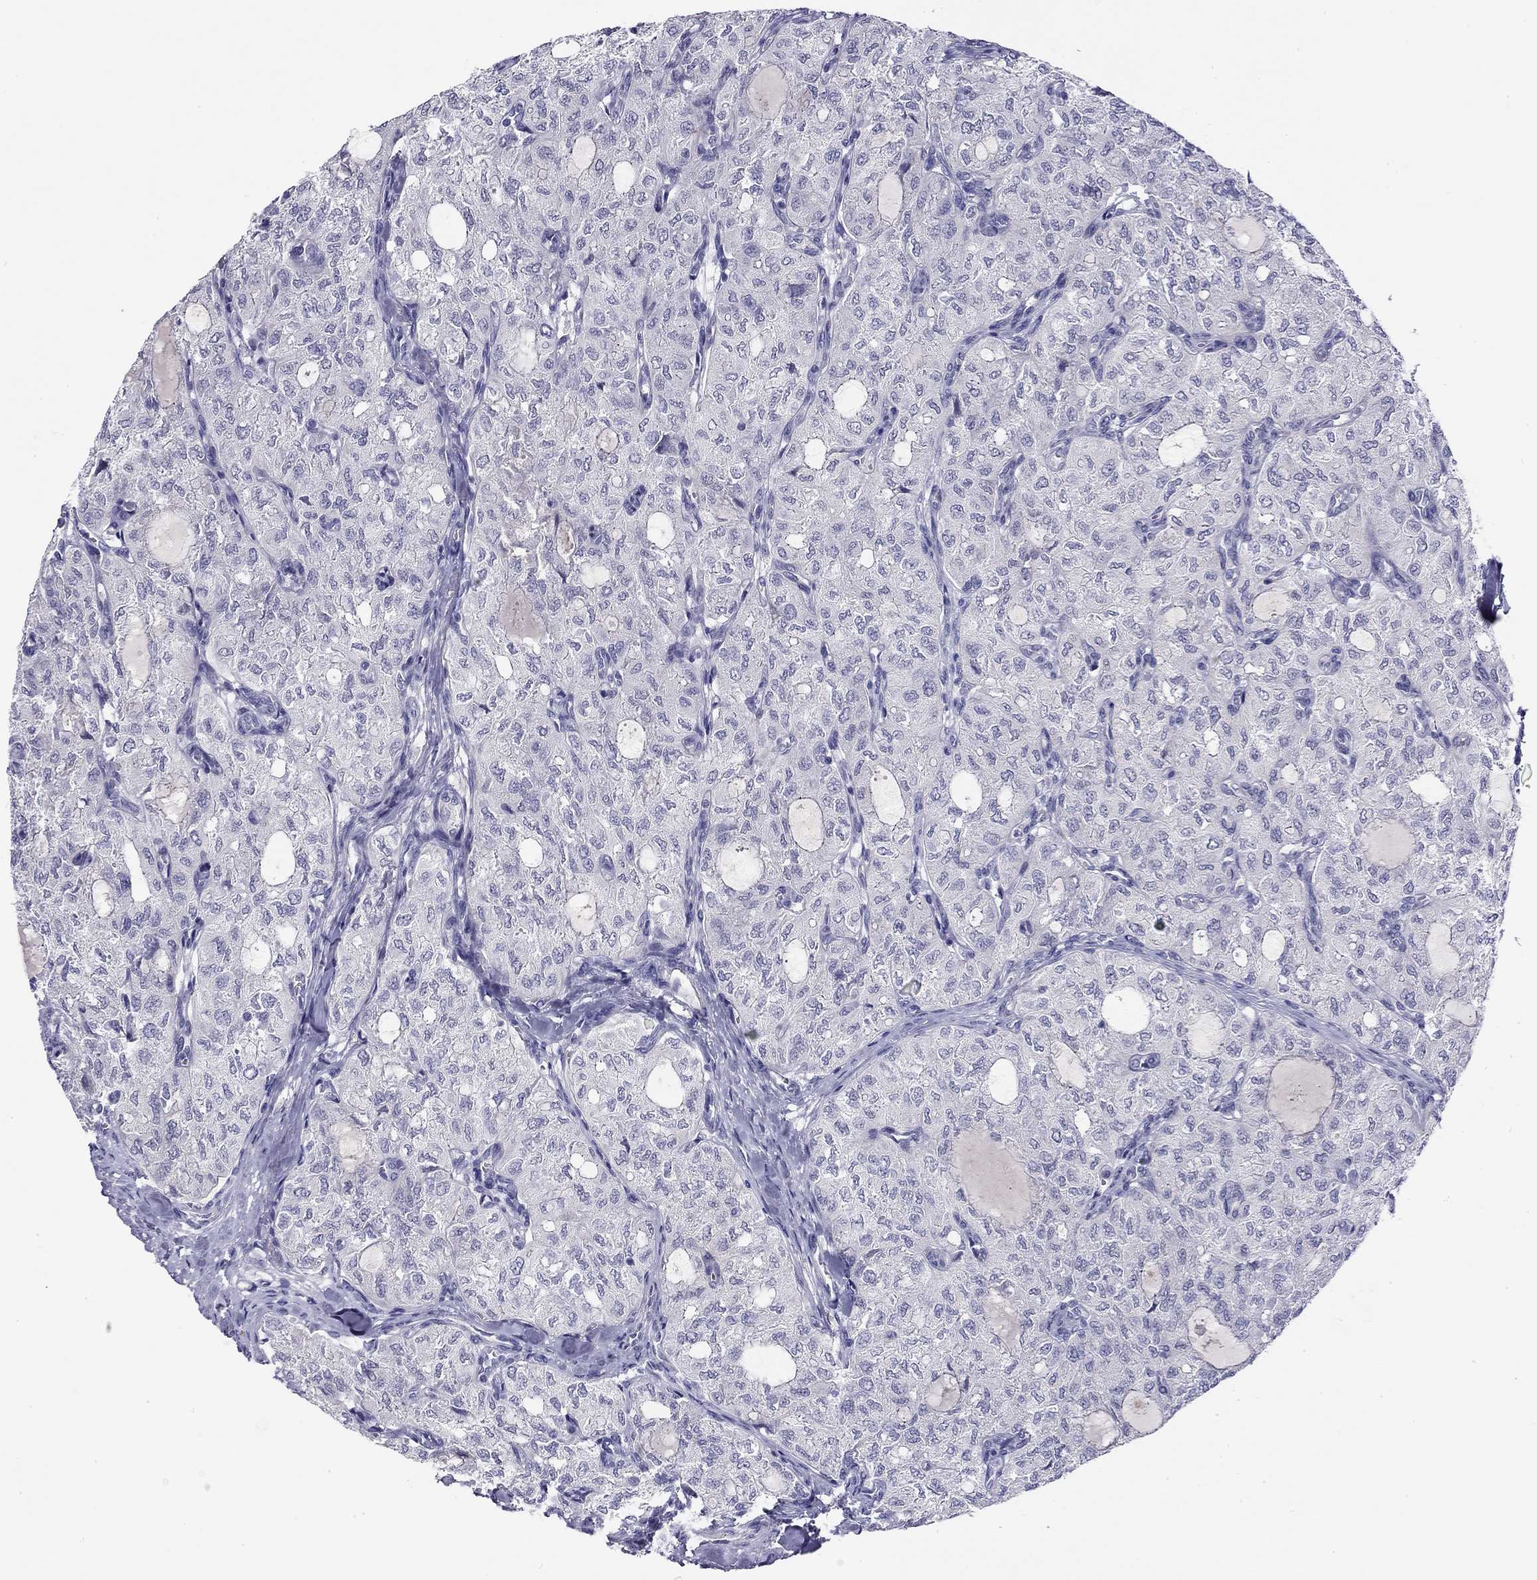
{"staining": {"intensity": "negative", "quantity": "none", "location": "none"}, "tissue": "thyroid cancer", "cell_type": "Tumor cells", "image_type": "cancer", "snomed": [{"axis": "morphology", "description": "Follicular adenoma carcinoma, NOS"}, {"axis": "topography", "description": "Thyroid gland"}], "caption": "Protein analysis of thyroid cancer displays no significant expression in tumor cells.", "gene": "RTL1", "patient": {"sex": "male", "age": 75}}